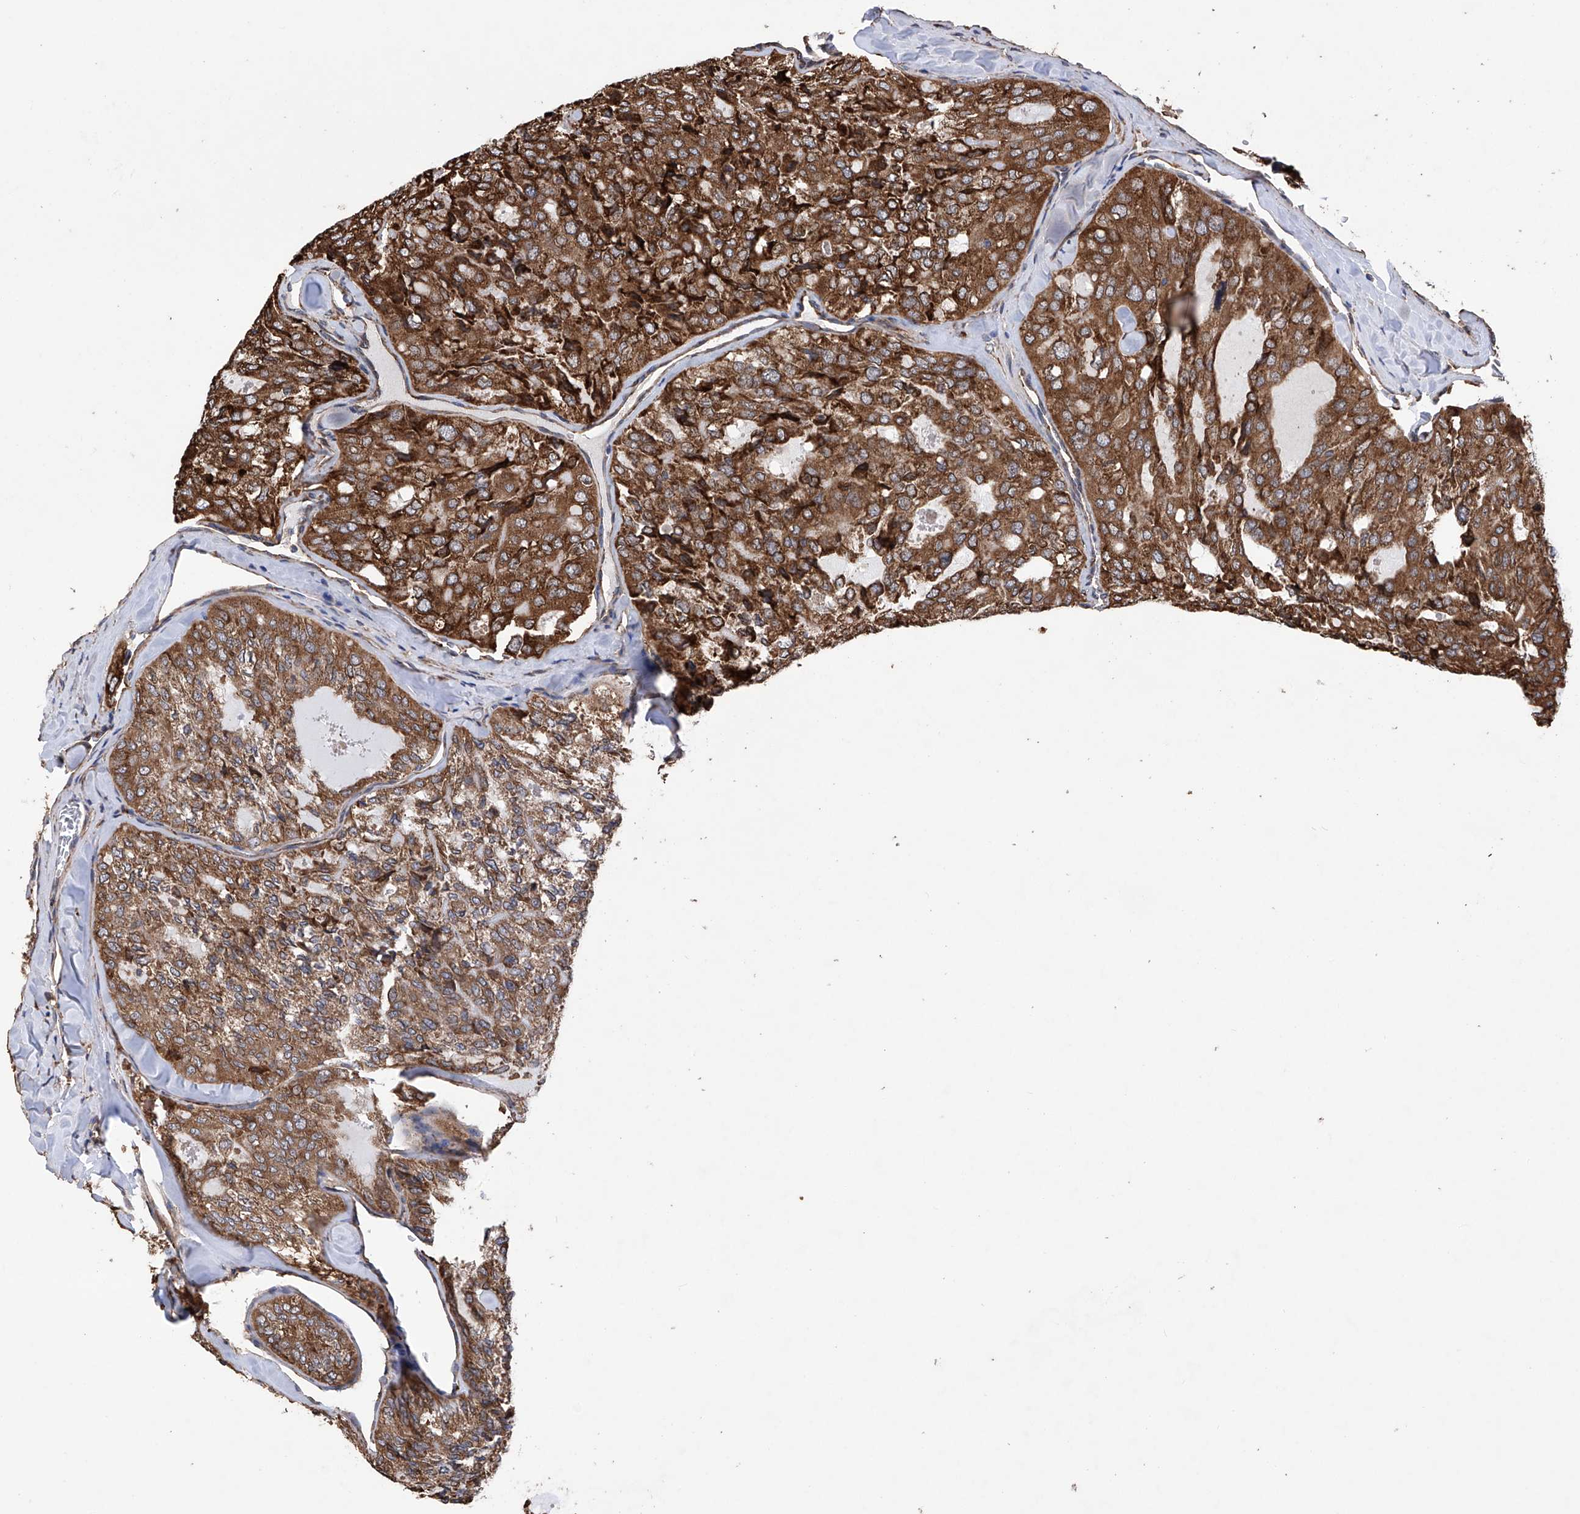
{"staining": {"intensity": "strong", "quantity": ">75%", "location": "cytoplasmic/membranous"}, "tissue": "thyroid cancer", "cell_type": "Tumor cells", "image_type": "cancer", "snomed": [{"axis": "morphology", "description": "Follicular adenoma carcinoma, NOS"}, {"axis": "topography", "description": "Thyroid gland"}], "caption": "Human thyroid cancer (follicular adenoma carcinoma) stained with a brown dye displays strong cytoplasmic/membranous positive expression in about >75% of tumor cells.", "gene": "DNAH8", "patient": {"sex": "male", "age": 75}}